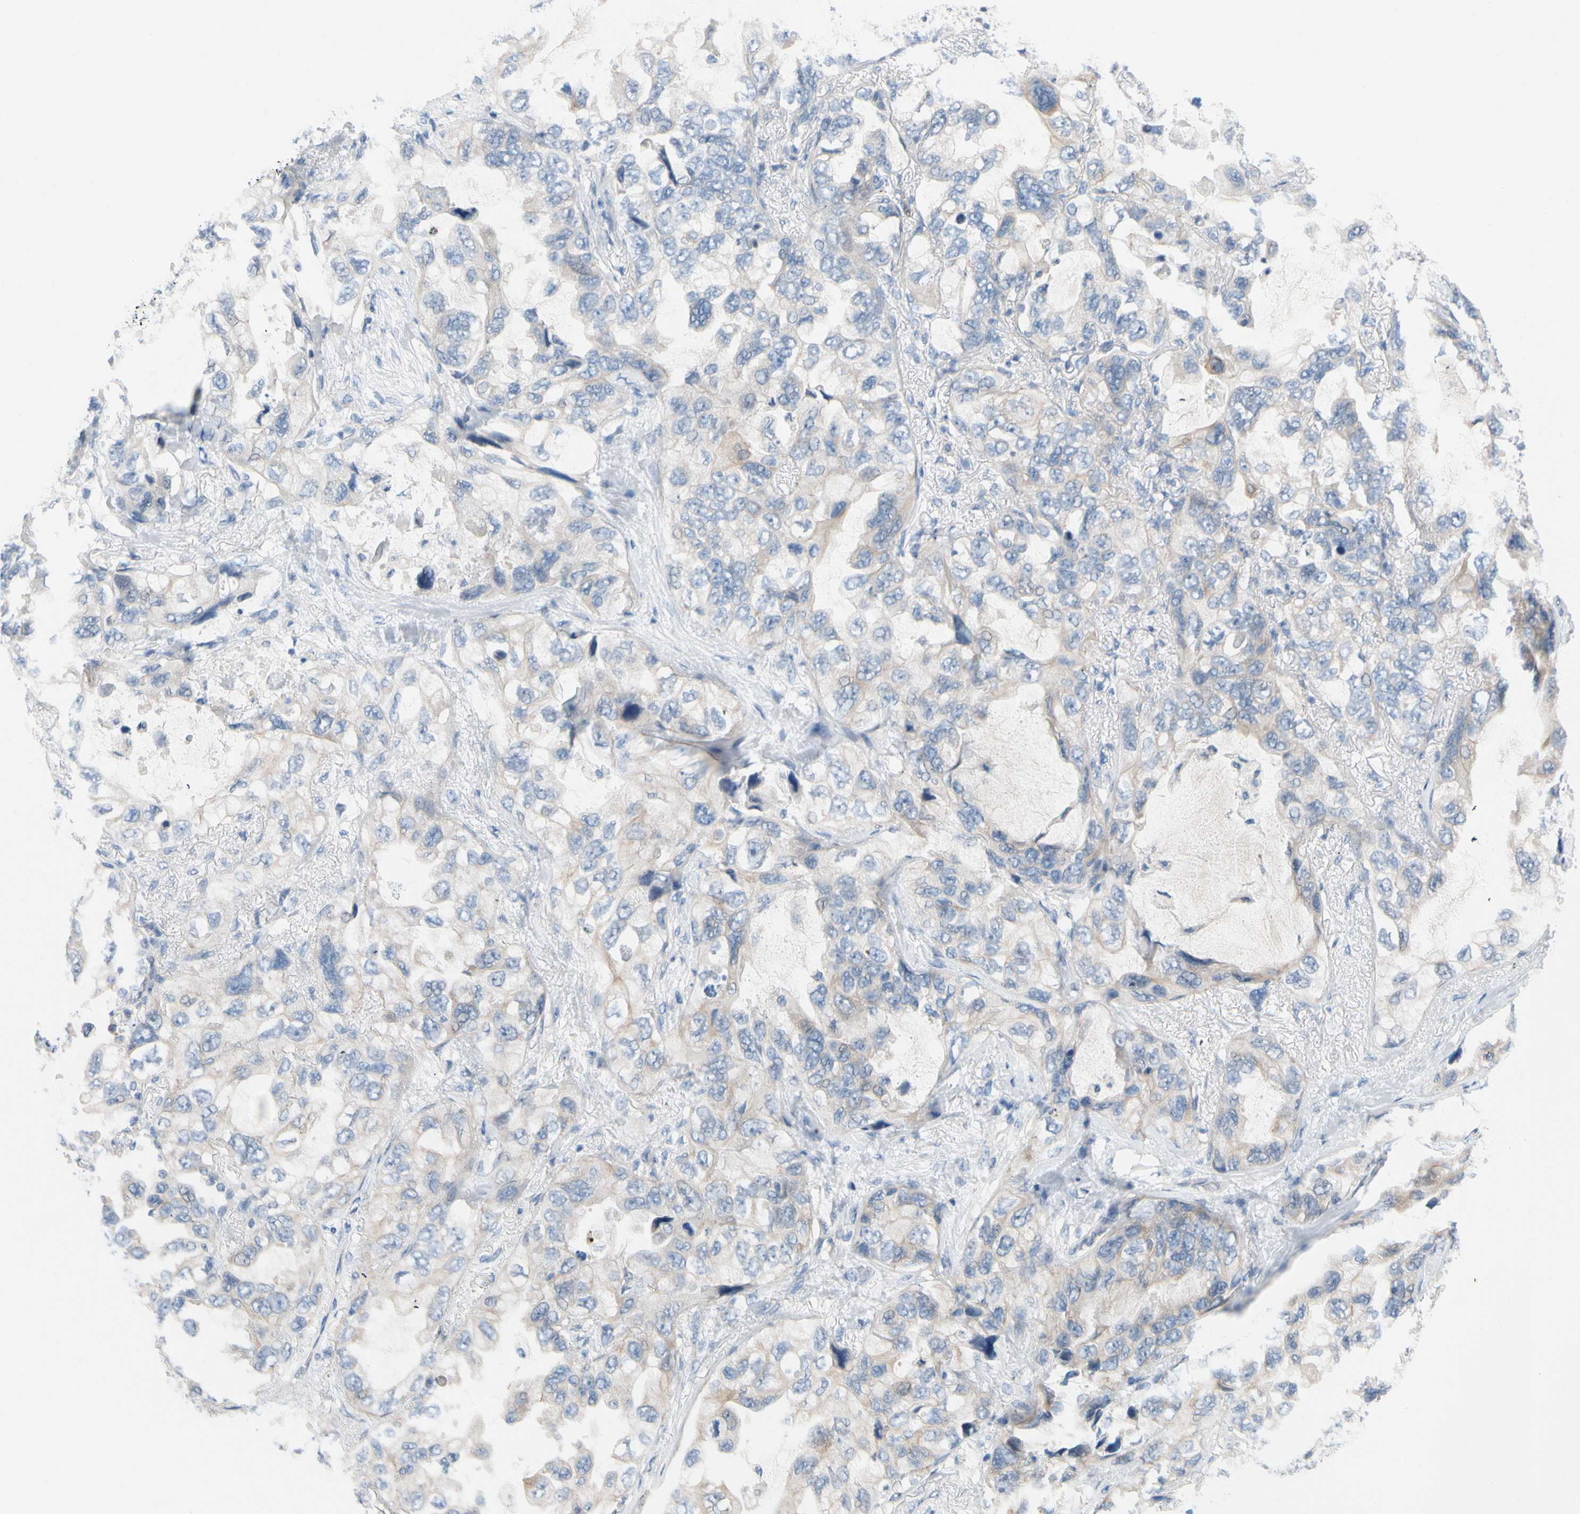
{"staining": {"intensity": "weak", "quantity": "<25%", "location": "cytoplasmic/membranous"}, "tissue": "lung cancer", "cell_type": "Tumor cells", "image_type": "cancer", "snomed": [{"axis": "morphology", "description": "Squamous cell carcinoma, NOS"}, {"axis": "topography", "description": "Lung"}], "caption": "The histopathology image demonstrates no significant positivity in tumor cells of squamous cell carcinoma (lung).", "gene": "ZNF132", "patient": {"sex": "female", "age": 73}}